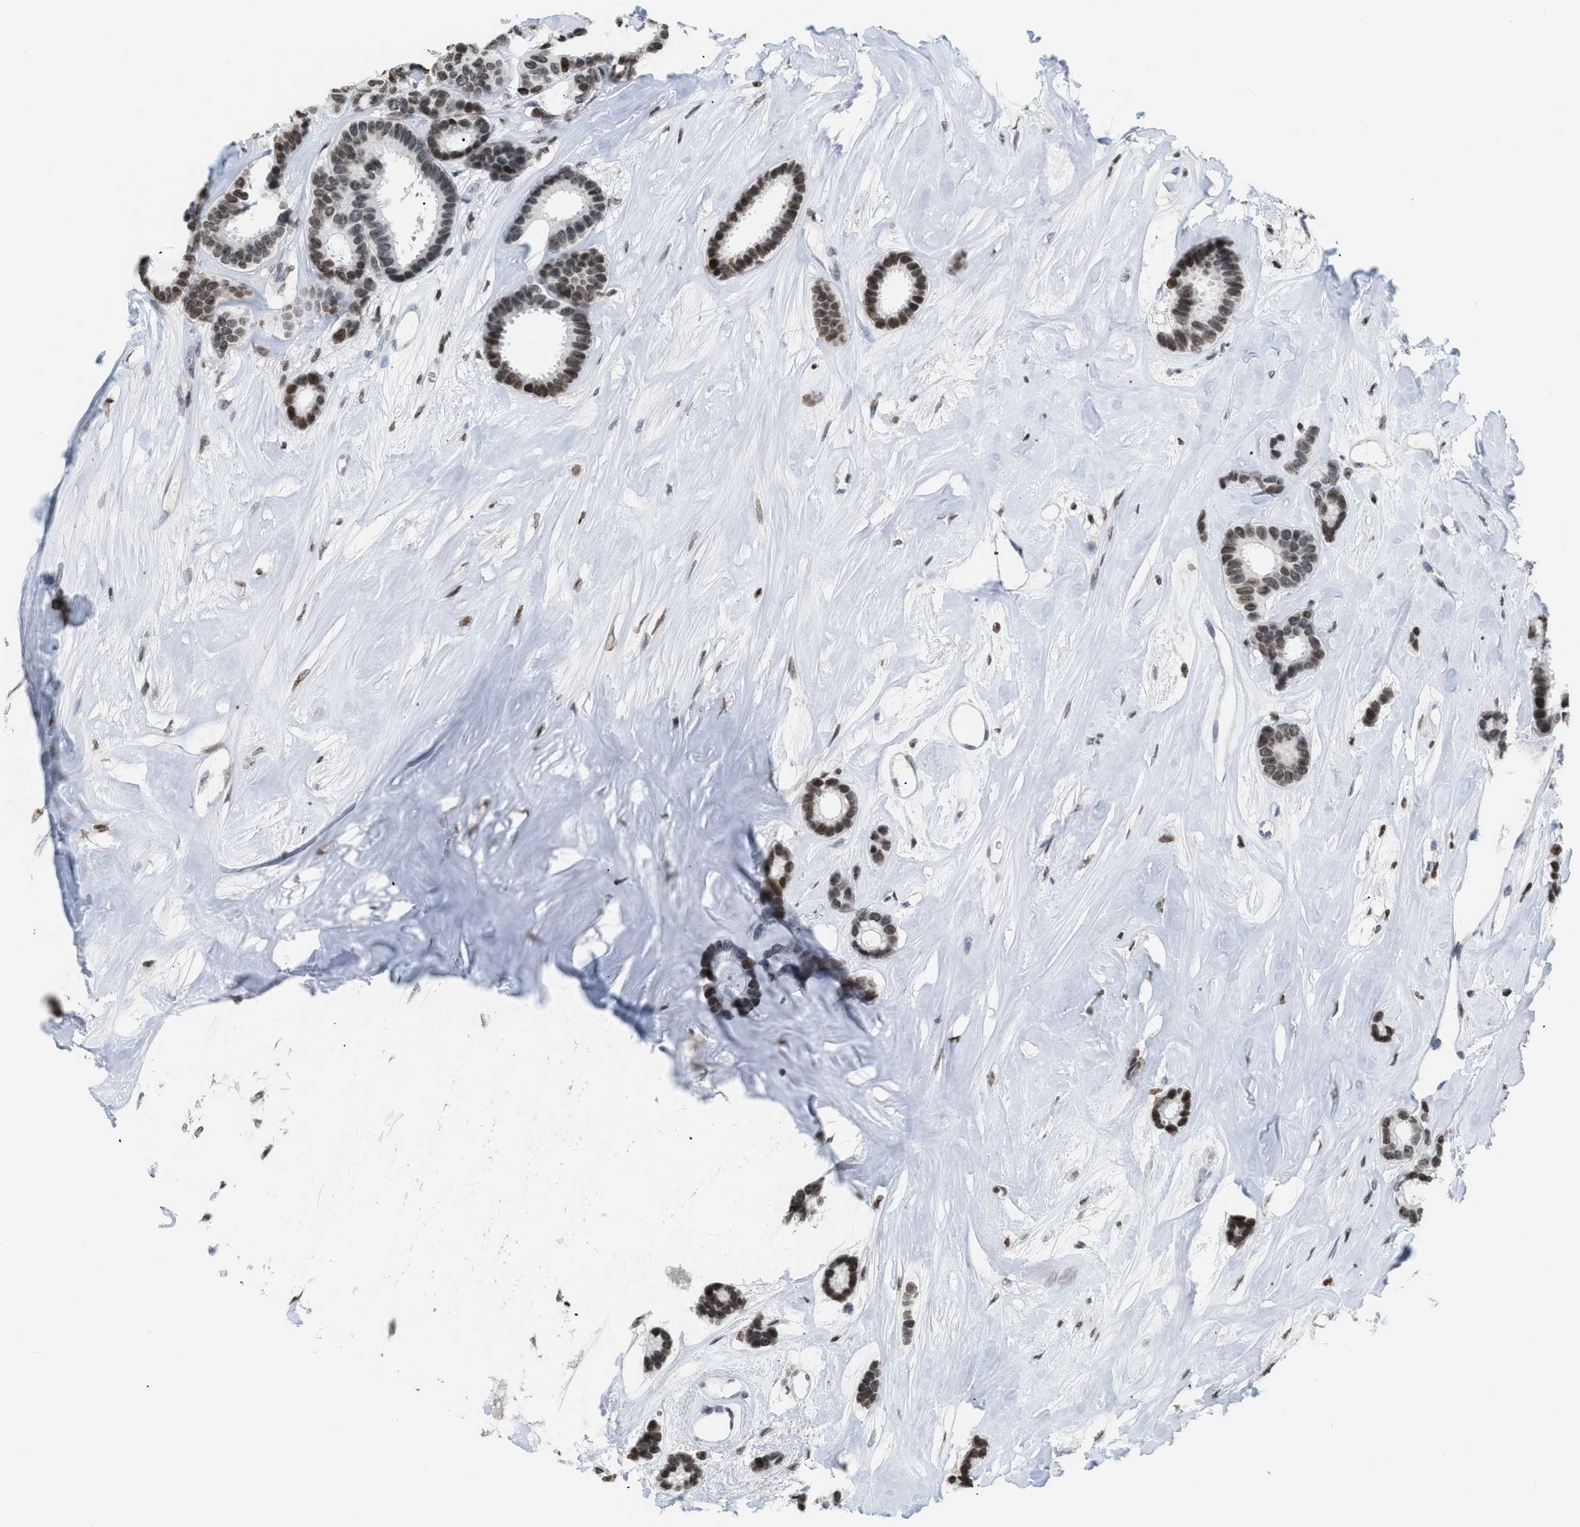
{"staining": {"intensity": "moderate", "quantity": ">75%", "location": "nuclear"}, "tissue": "breast cancer", "cell_type": "Tumor cells", "image_type": "cancer", "snomed": [{"axis": "morphology", "description": "Duct carcinoma"}, {"axis": "topography", "description": "Breast"}], "caption": "IHC of breast intraductal carcinoma reveals medium levels of moderate nuclear expression in about >75% of tumor cells. Using DAB (3,3'-diaminobenzidine) (brown) and hematoxylin (blue) stains, captured at high magnification using brightfield microscopy.", "gene": "HMGN2", "patient": {"sex": "female", "age": 87}}